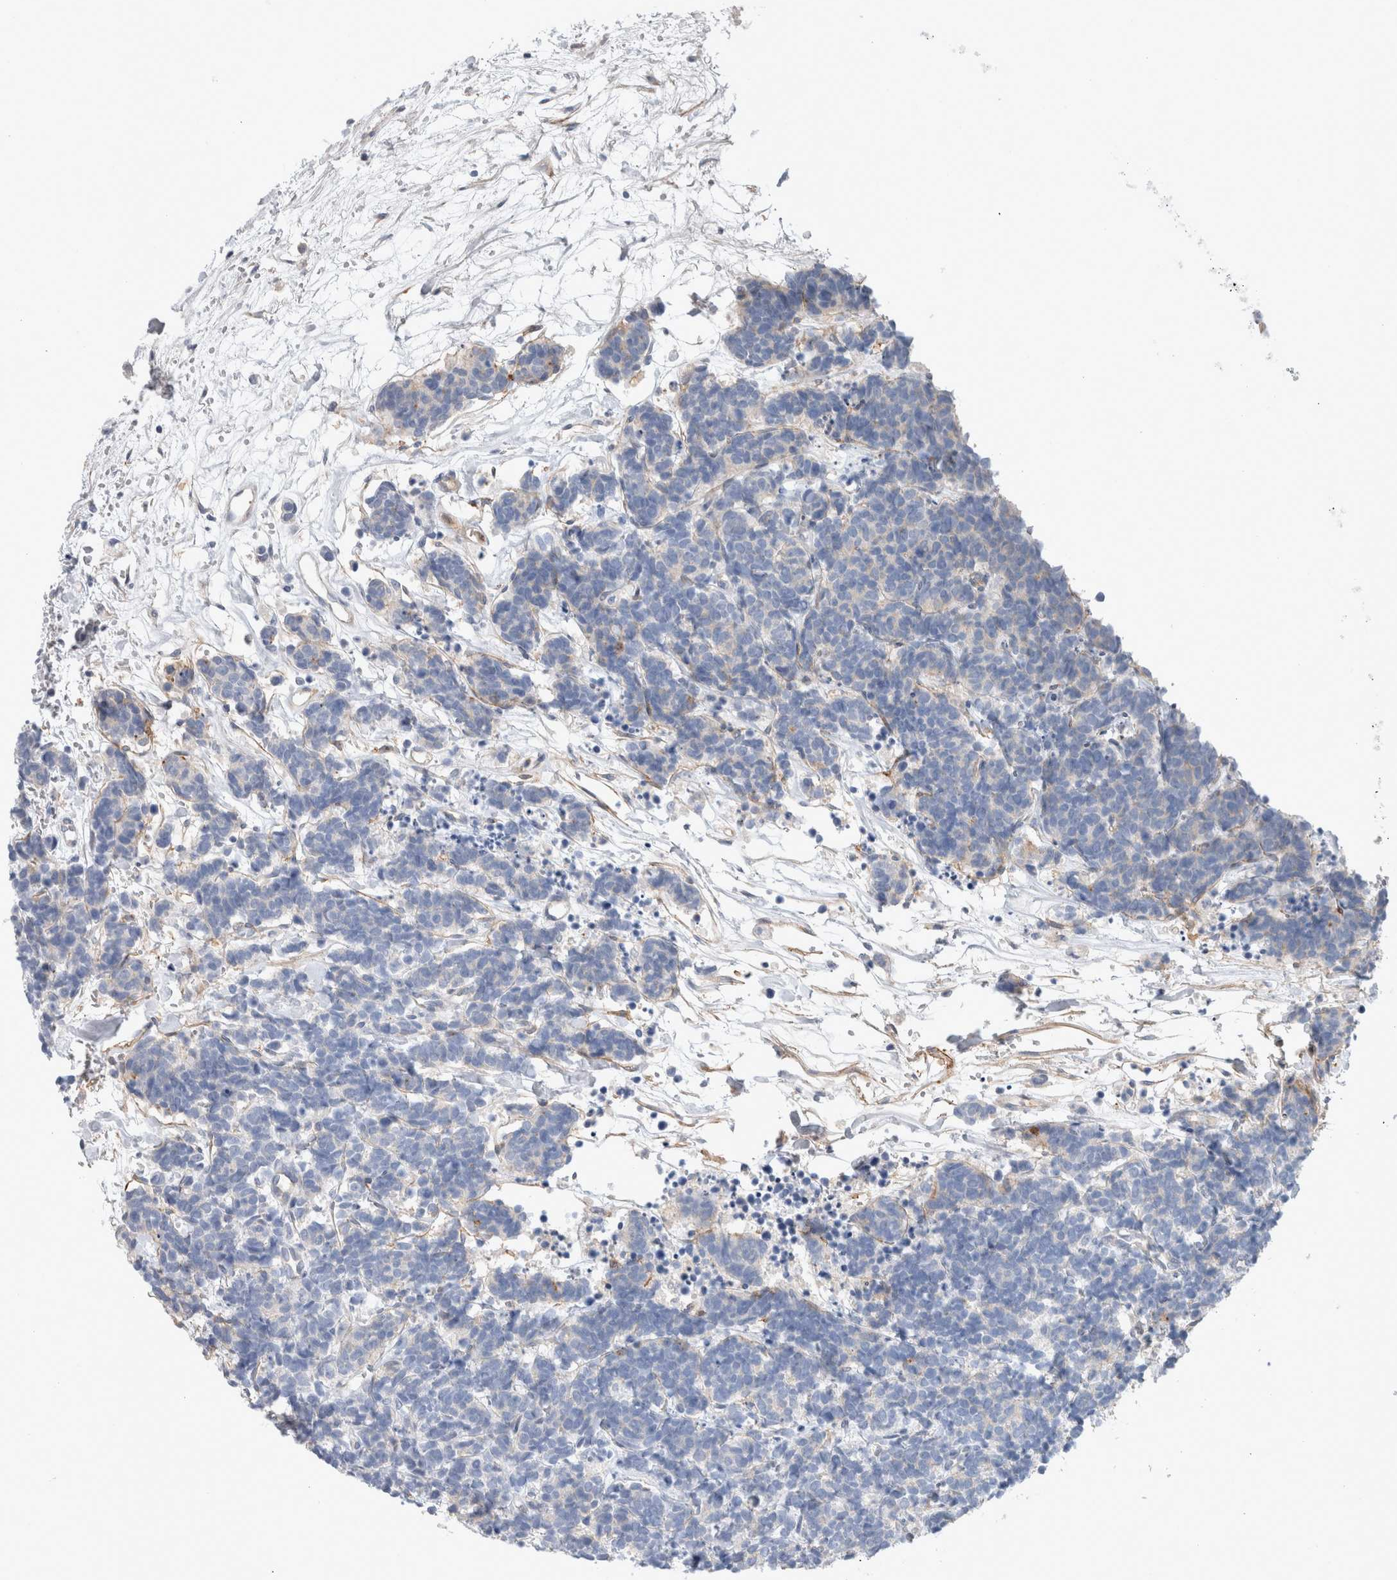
{"staining": {"intensity": "negative", "quantity": "none", "location": "none"}, "tissue": "carcinoid", "cell_type": "Tumor cells", "image_type": "cancer", "snomed": [{"axis": "morphology", "description": "Carcinoma, NOS"}, {"axis": "morphology", "description": "Carcinoid, malignant, NOS"}, {"axis": "topography", "description": "Urinary bladder"}], "caption": "High power microscopy histopathology image of an immunohistochemistry (IHC) micrograph of carcinoid, revealing no significant expression in tumor cells. (DAB (3,3'-diaminobenzidine) IHC visualized using brightfield microscopy, high magnification).", "gene": "CD55", "patient": {"sex": "male", "age": 57}}